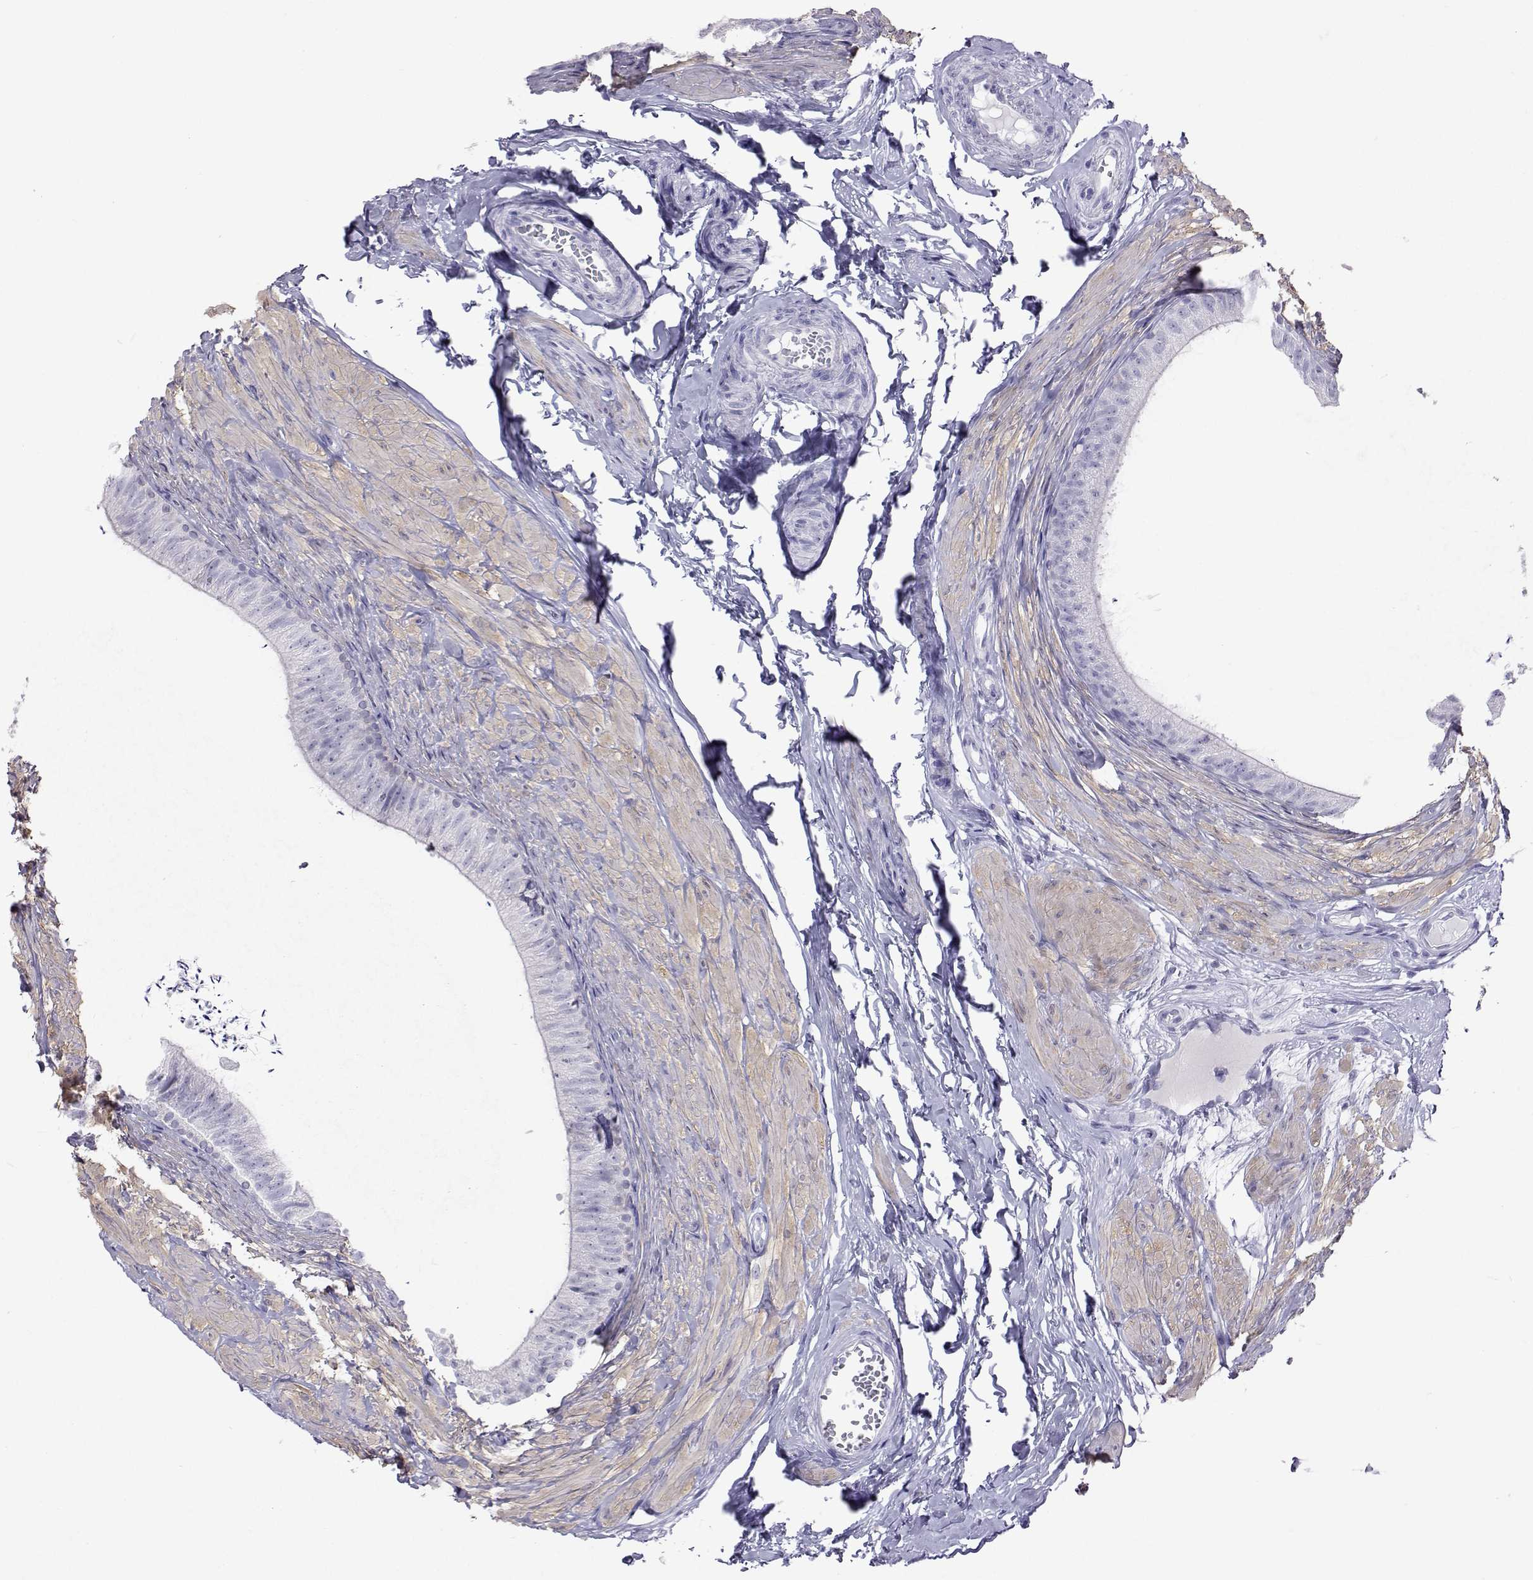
{"staining": {"intensity": "negative", "quantity": "none", "location": "none"}, "tissue": "epididymis", "cell_type": "Glandular cells", "image_type": "normal", "snomed": [{"axis": "morphology", "description": "Normal tissue, NOS"}, {"axis": "topography", "description": "Epididymis, spermatic cord, NOS"}, {"axis": "topography", "description": "Epididymis"}, {"axis": "topography", "description": "Peripheral nerve tissue"}], "caption": "An image of human epididymis is negative for staining in glandular cells. The staining is performed using DAB brown chromogen with nuclei counter-stained in using hematoxylin.", "gene": "PLIN4", "patient": {"sex": "male", "age": 29}}